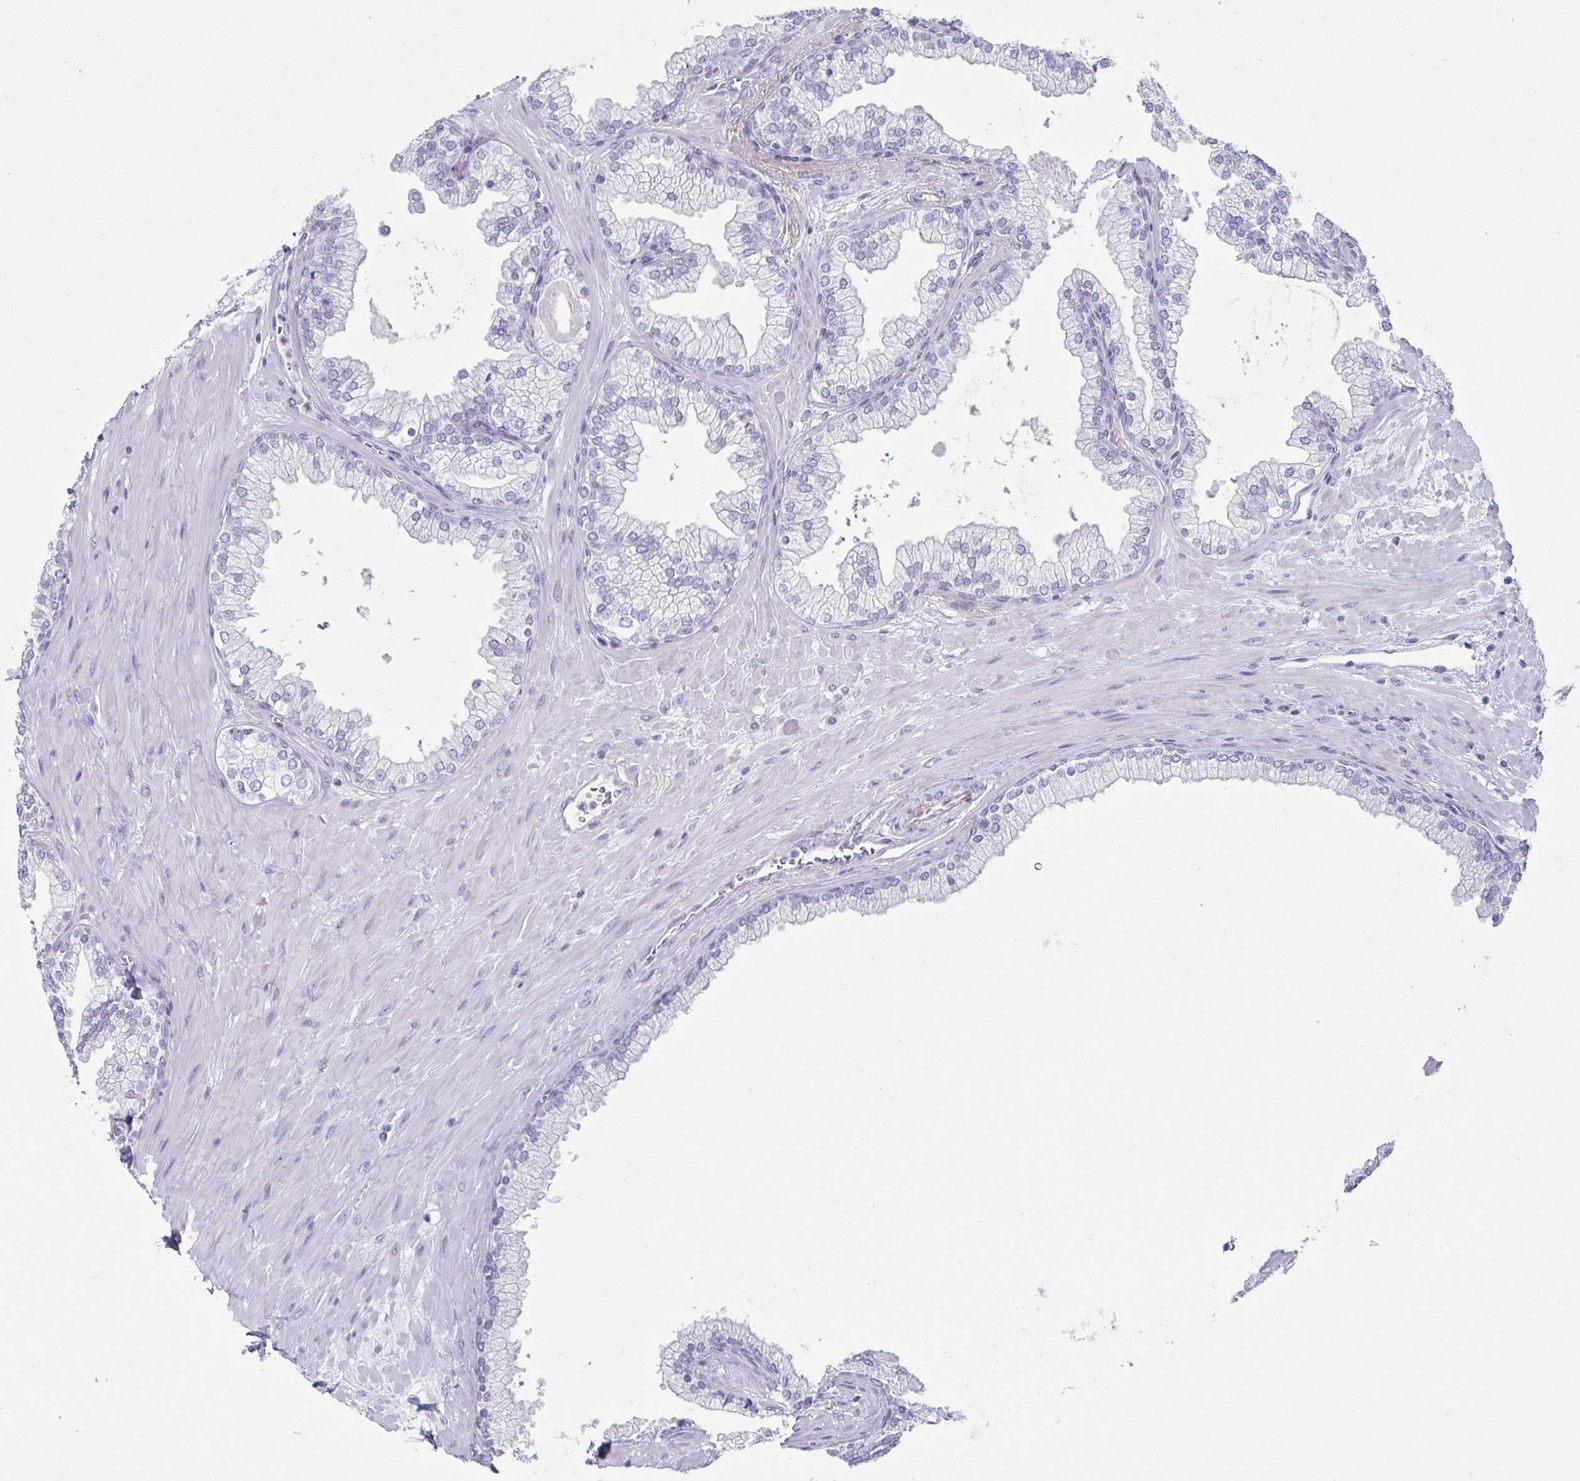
{"staining": {"intensity": "negative", "quantity": "none", "location": "none"}, "tissue": "prostate", "cell_type": "Glandular cells", "image_type": "normal", "snomed": [{"axis": "morphology", "description": "Normal tissue, NOS"}, {"axis": "topography", "description": "Prostate"}, {"axis": "topography", "description": "Peripheral nerve tissue"}], "caption": "This is an immunohistochemistry micrograph of benign human prostate. There is no expression in glandular cells.", "gene": "CREG2", "patient": {"sex": "male", "age": 61}}